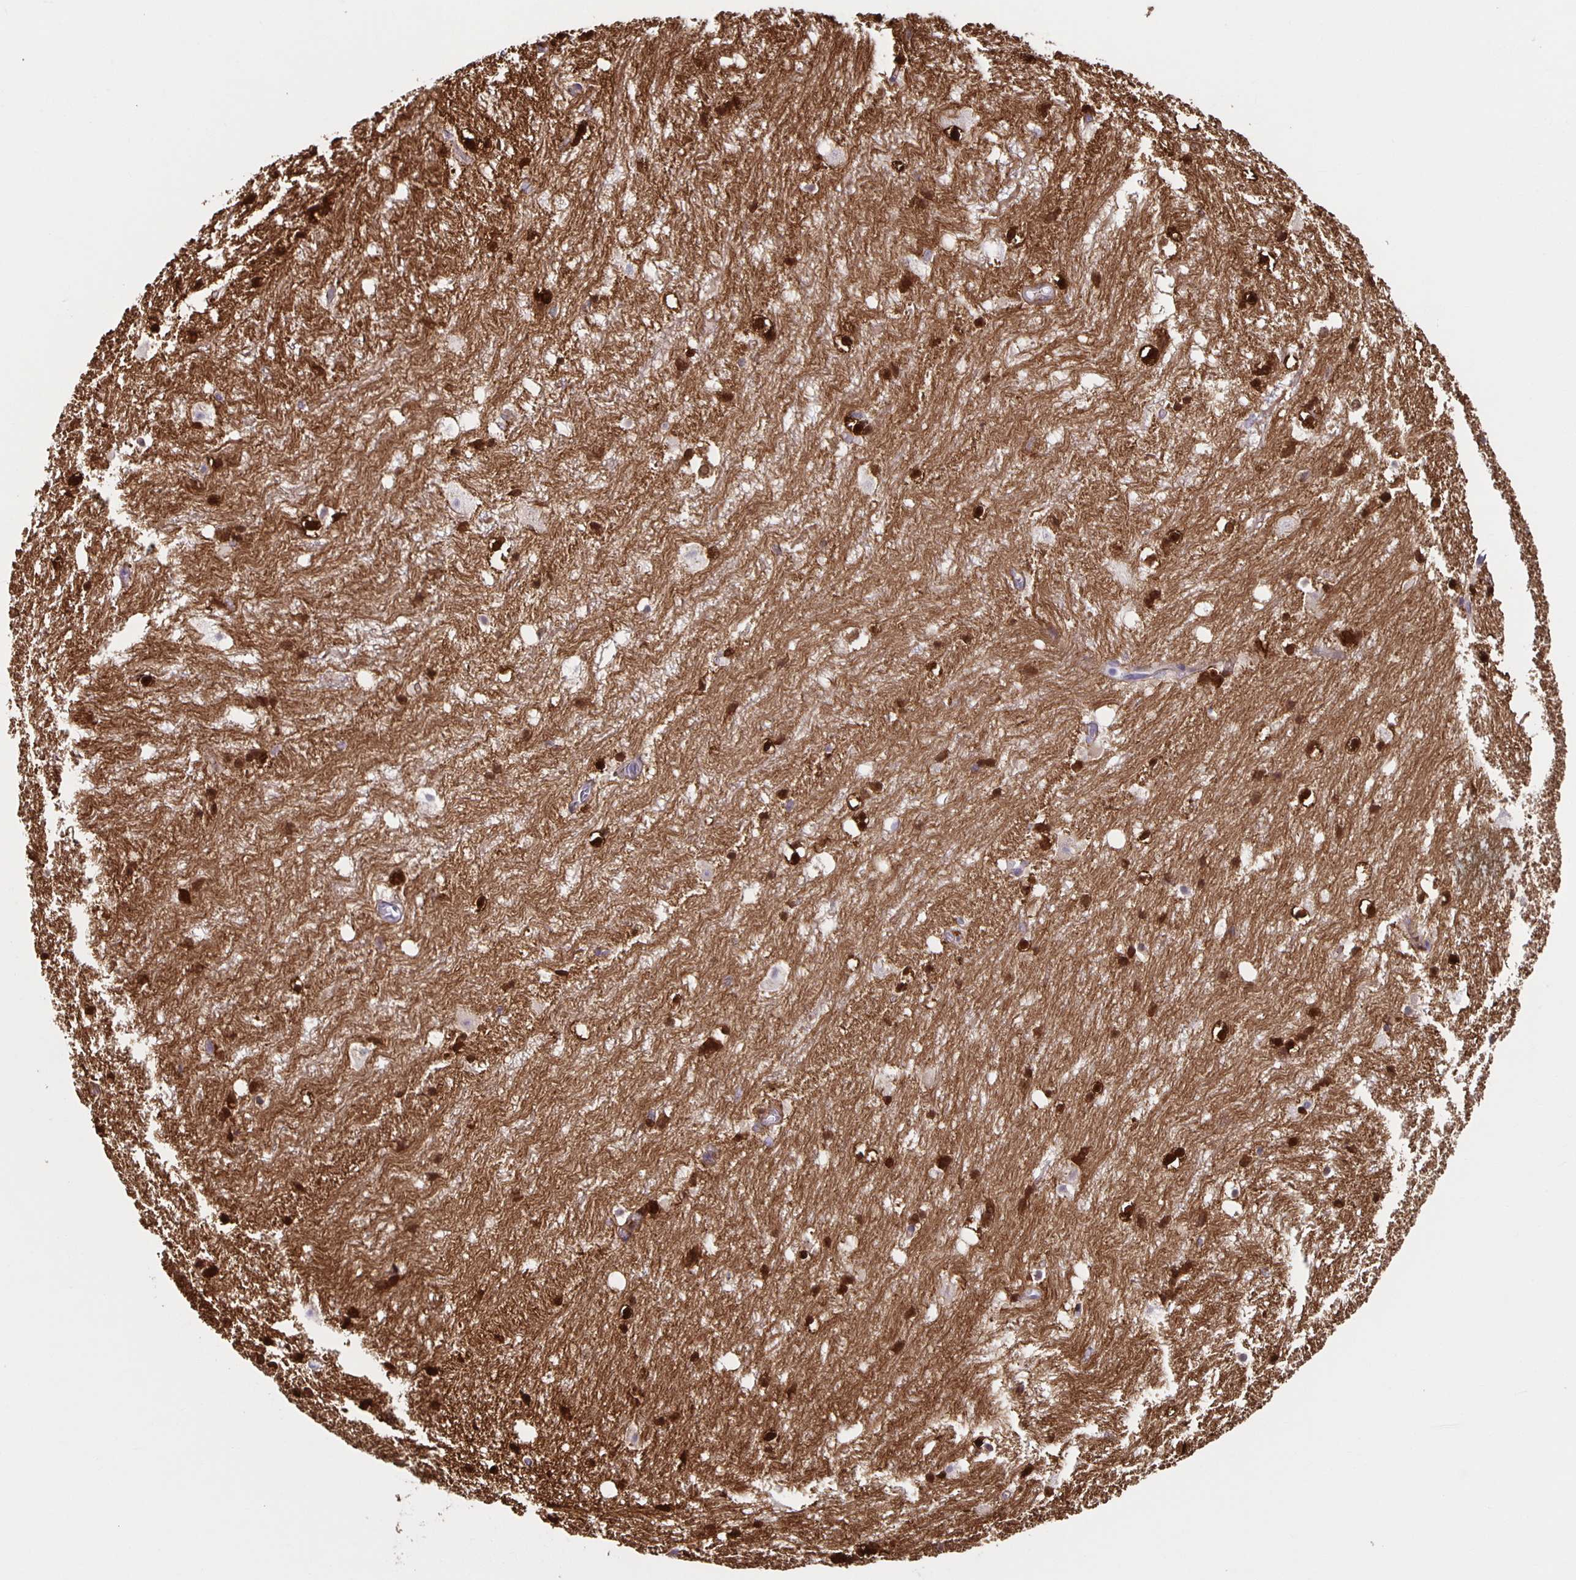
{"staining": {"intensity": "strong", "quantity": ">75%", "location": "cytoplasmic/membranous,nuclear"}, "tissue": "hippocampus", "cell_type": "Glial cells", "image_type": "normal", "snomed": [{"axis": "morphology", "description": "Normal tissue, NOS"}, {"axis": "topography", "description": "Hippocampus"}], "caption": "A brown stain labels strong cytoplasmic/membranous,nuclear staining of a protein in glial cells of unremarkable hippocampus. The staining was performed using DAB, with brown indicating positive protein expression. Nuclei are stained blue with hematoxylin.", "gene": "TPPP", "patient": {"sex": "female", "age": 52}}